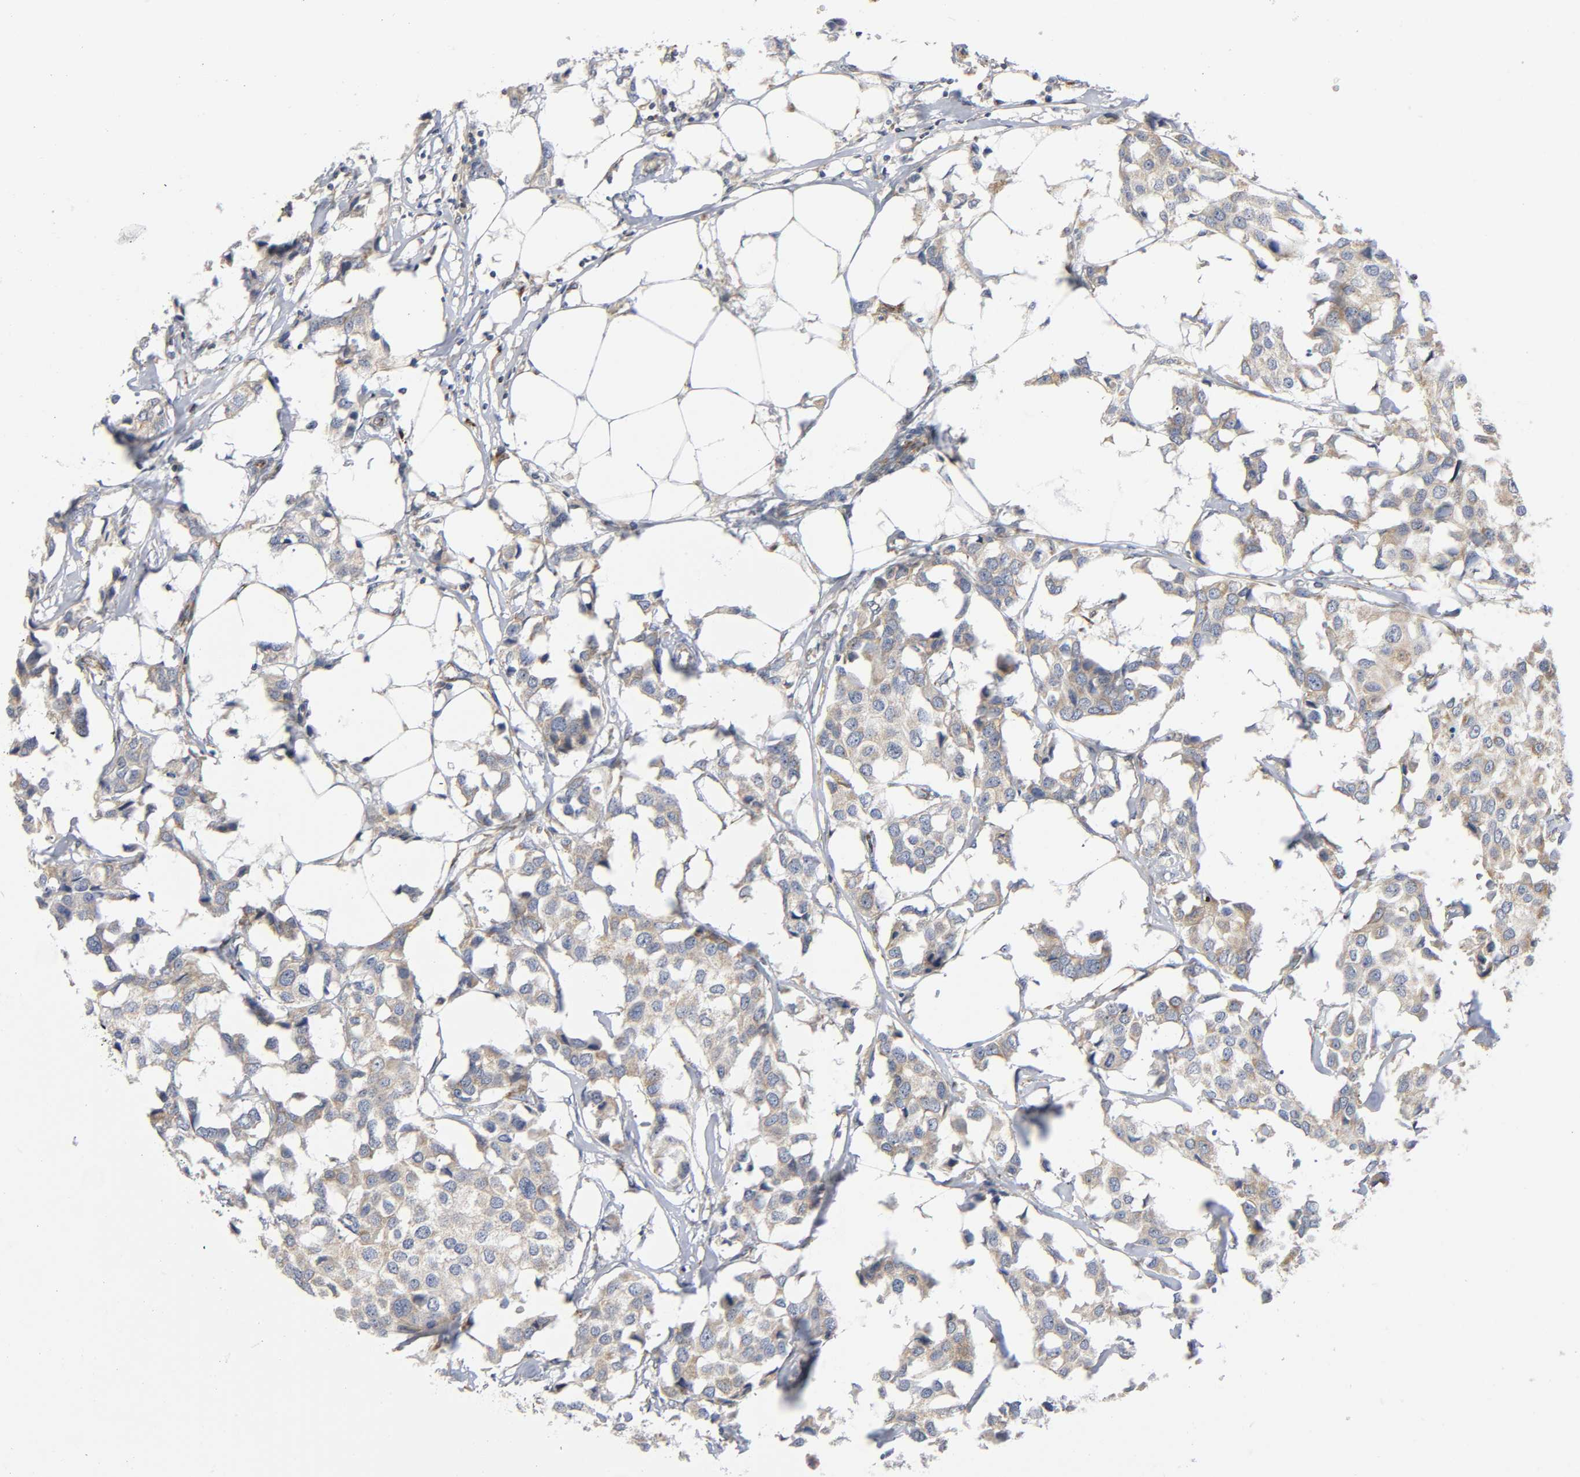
{"staining": {"intensity": "weak", "quantity": "25%-75%", "location": "cytoplasmic/membranous"}, "tissue": "breast cancer", "cell_type": "Tumor cells", "image_type": "cancer", "snomed": [{"axis": "morphology", "description": "Duct carcinoma"}, {"axis": "topography", "description": "Breast"}], "caption": "Breast infiltrating ductal carcinoma tissue reveals weak cytoplasmic/membranous expression in approximately 25%-75% of tumor cells, visualized by immunohistochemistry.", "gene": "BAK1", "patient": {"sex": "female", "age": 80}}